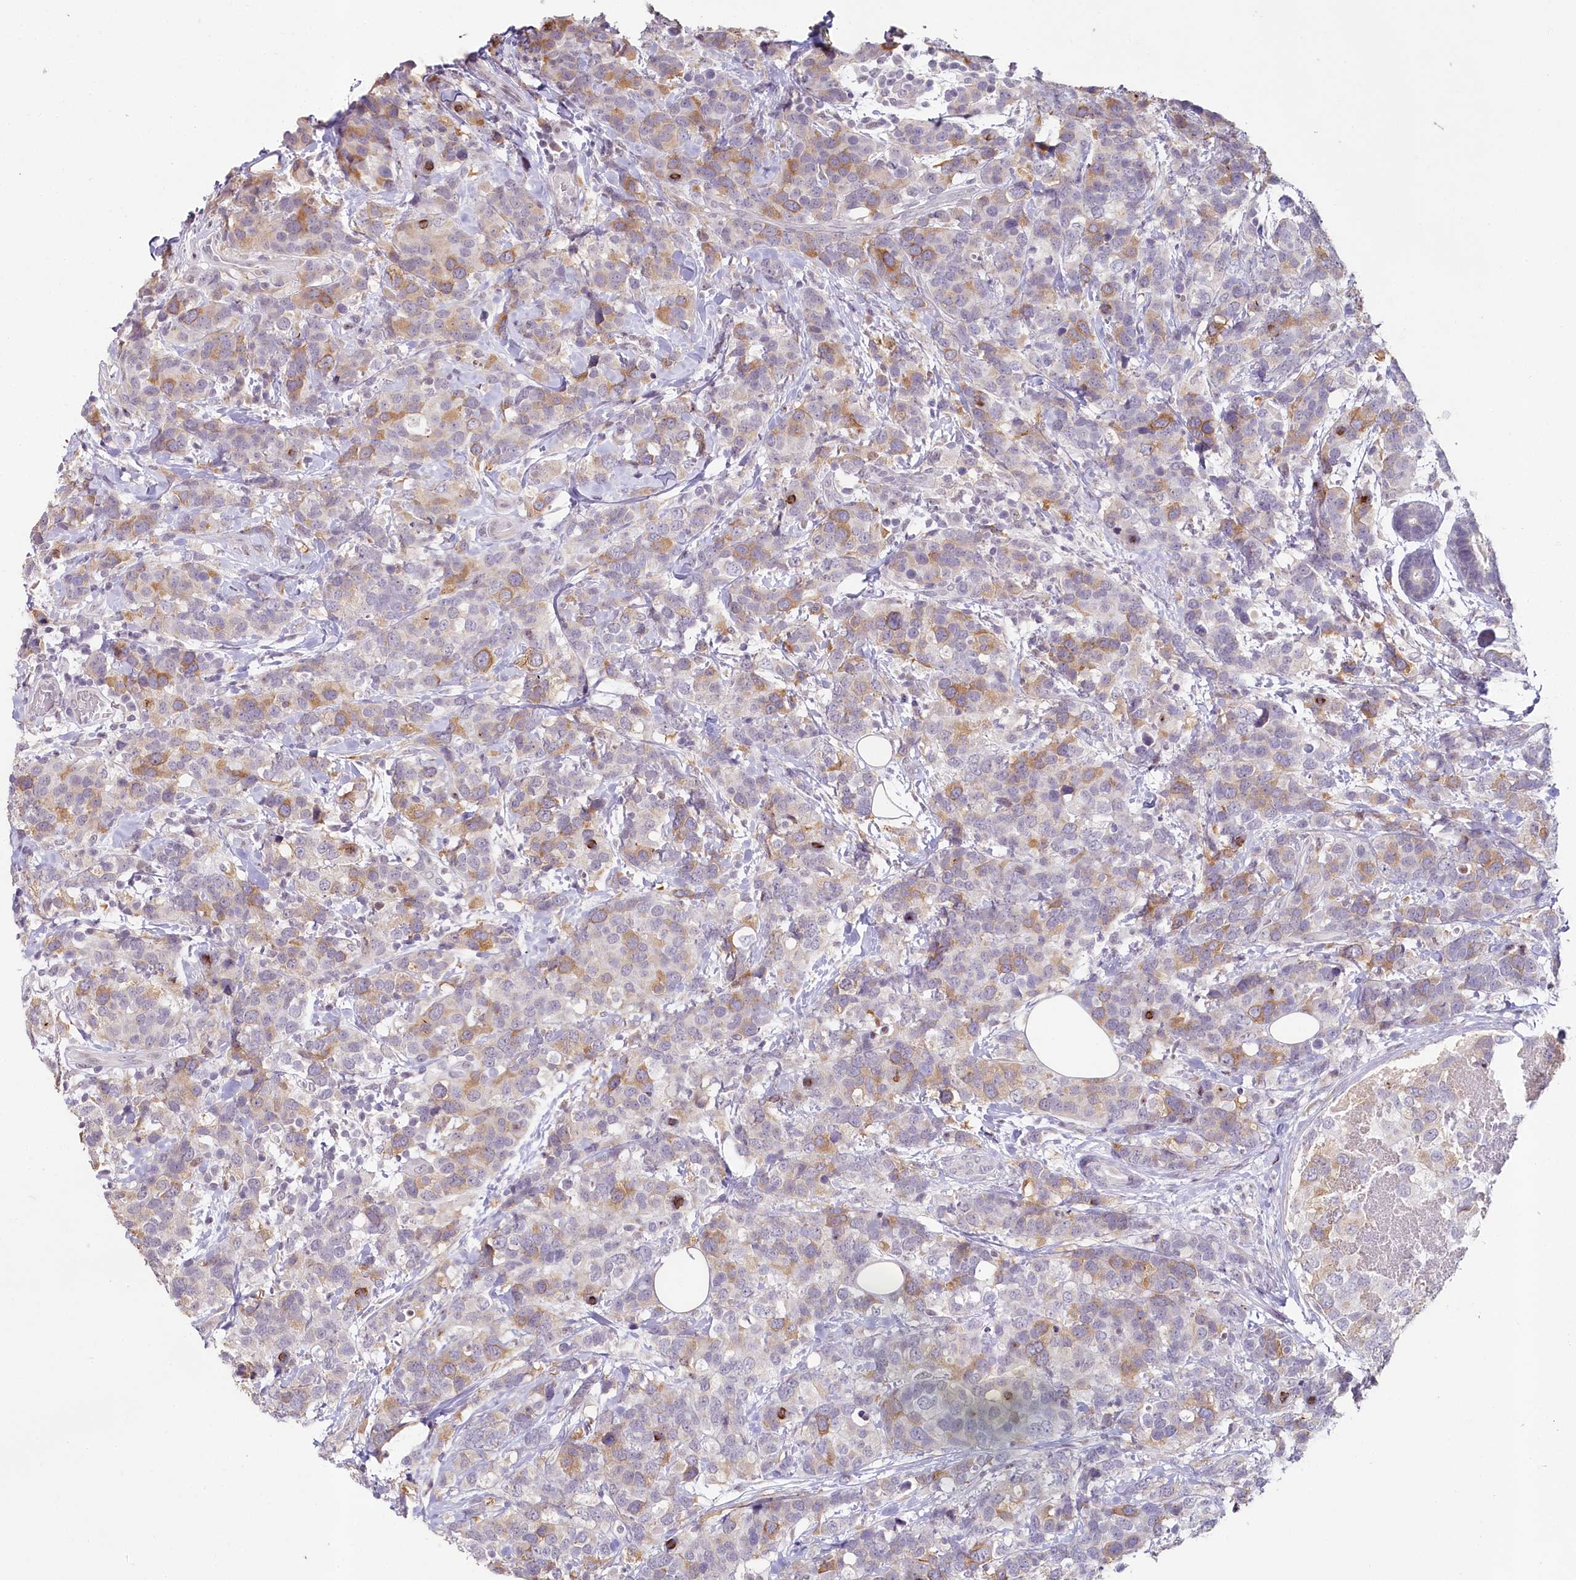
{"staining": {"intensity": "moderate", "quantity": "25%-75%", "location": "cytoplasmic/membranous"}, "tissue": "breast cancer", "cell_type": "Tumor cells", "image_type": "cancer", "snomed": [{"axis": "morphology", "description": "Lobular carcinoma"}, {"axis": "topography", "description": "Breast"}], "caption": "Immunohistochemical staining of breast lobular carcinoma reveals medium levels of moderate cytoplasmic/membranous protein positivity in about 25%-75% of tumor cells.", "gene": "HPD", "patient": {"sex": "female", "age": 59}}